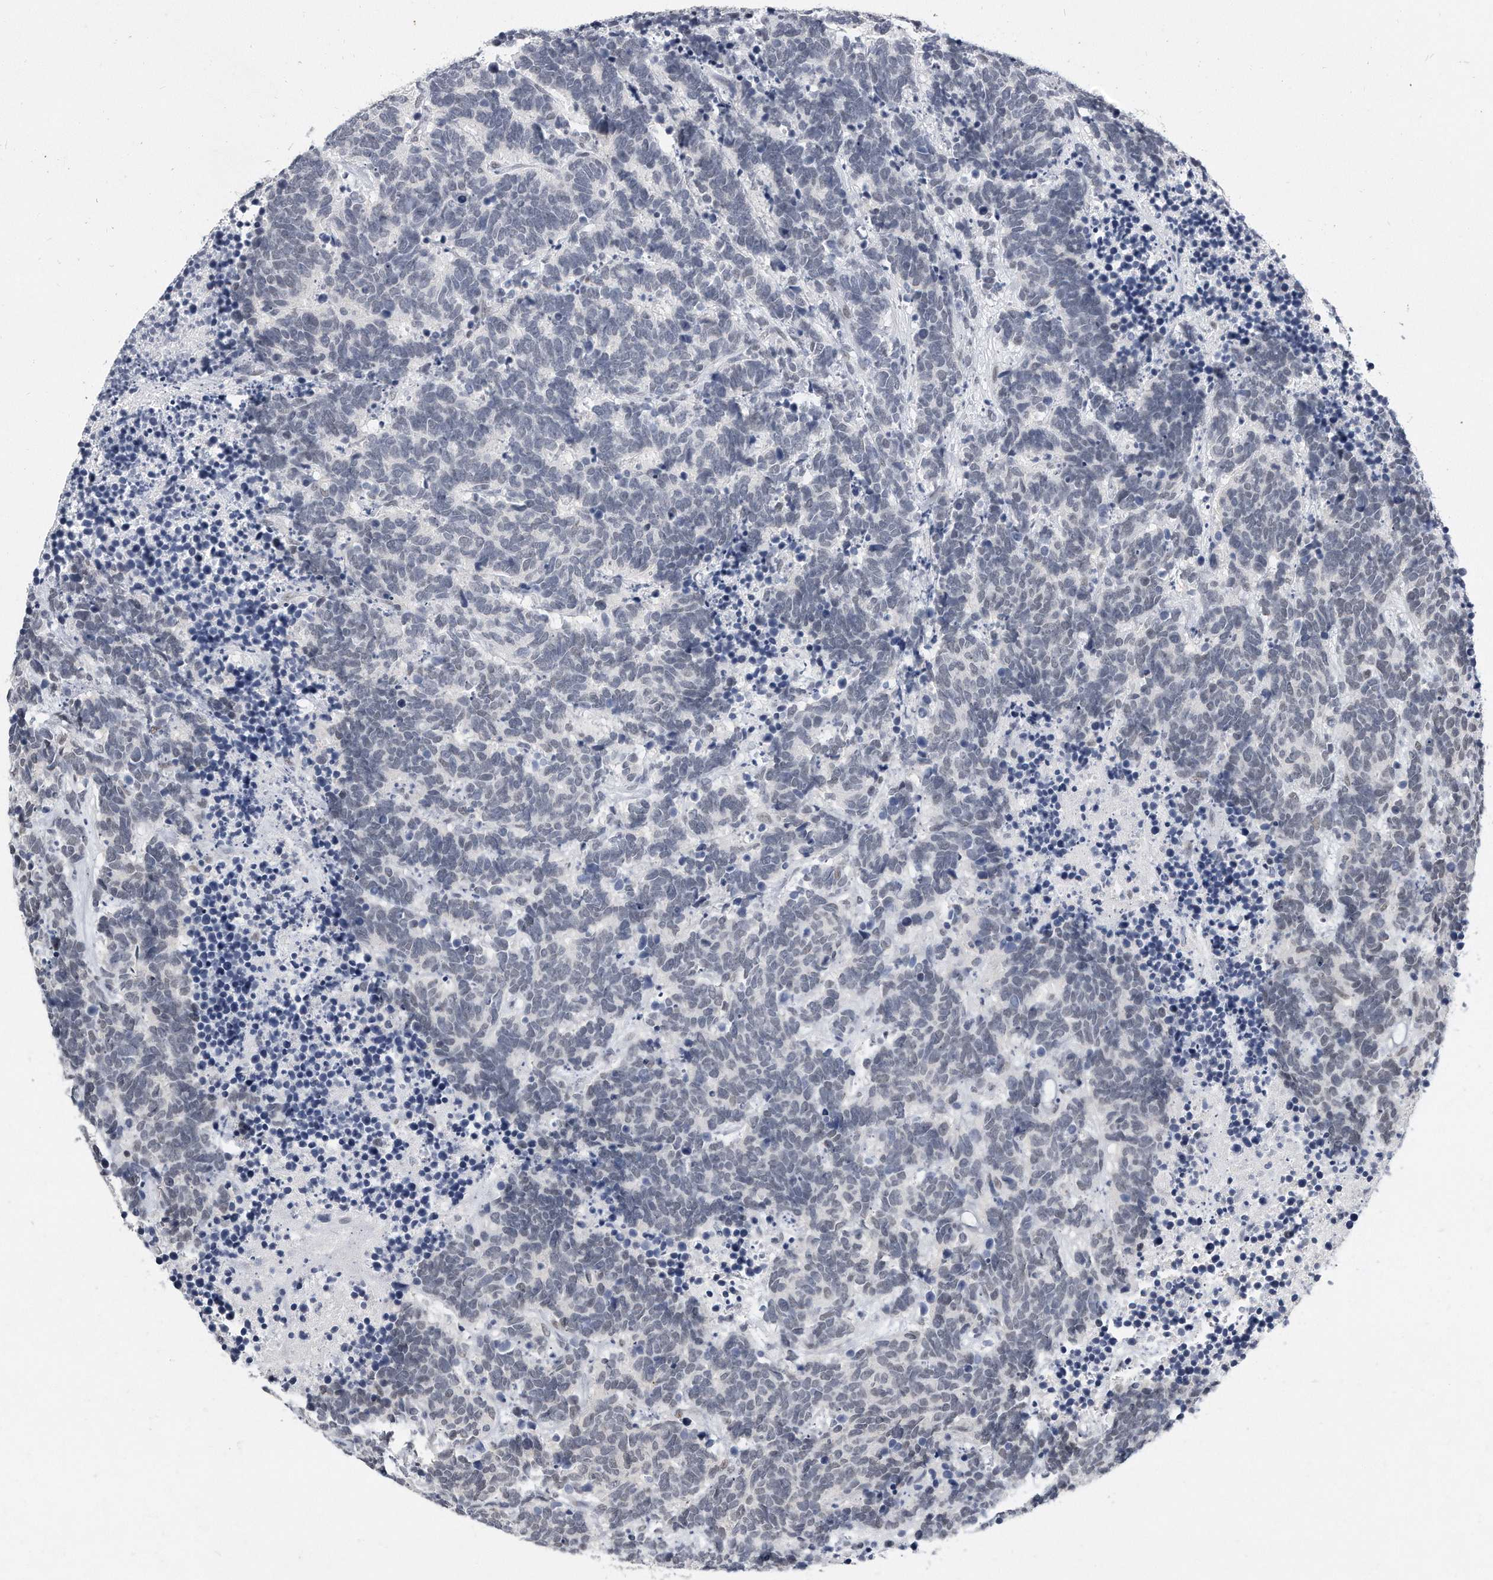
{"staining": {"intensity": "negative", "quantity": "none", "location": "none"}, "tissue": "carcinoid", "cell_type": "Tumor cells", "image_type": "cancer", "snomed": [{"axis": "morphology", "description": "Carcinoma, NOS"}, {"axis": "morphology", "description": "Carcinoid, malignant, NOS"}, {"axis": "topography", "description": "Urinary bladder"}], "caption": "Tumor cells are negative for brown protein staining in carcinoid. (Brightfield microscopy of DAB immunohistochemistry (IHC) at high magnification).", "gene": "CTBP2", "patient": {"sex": "male", "age": 57}}